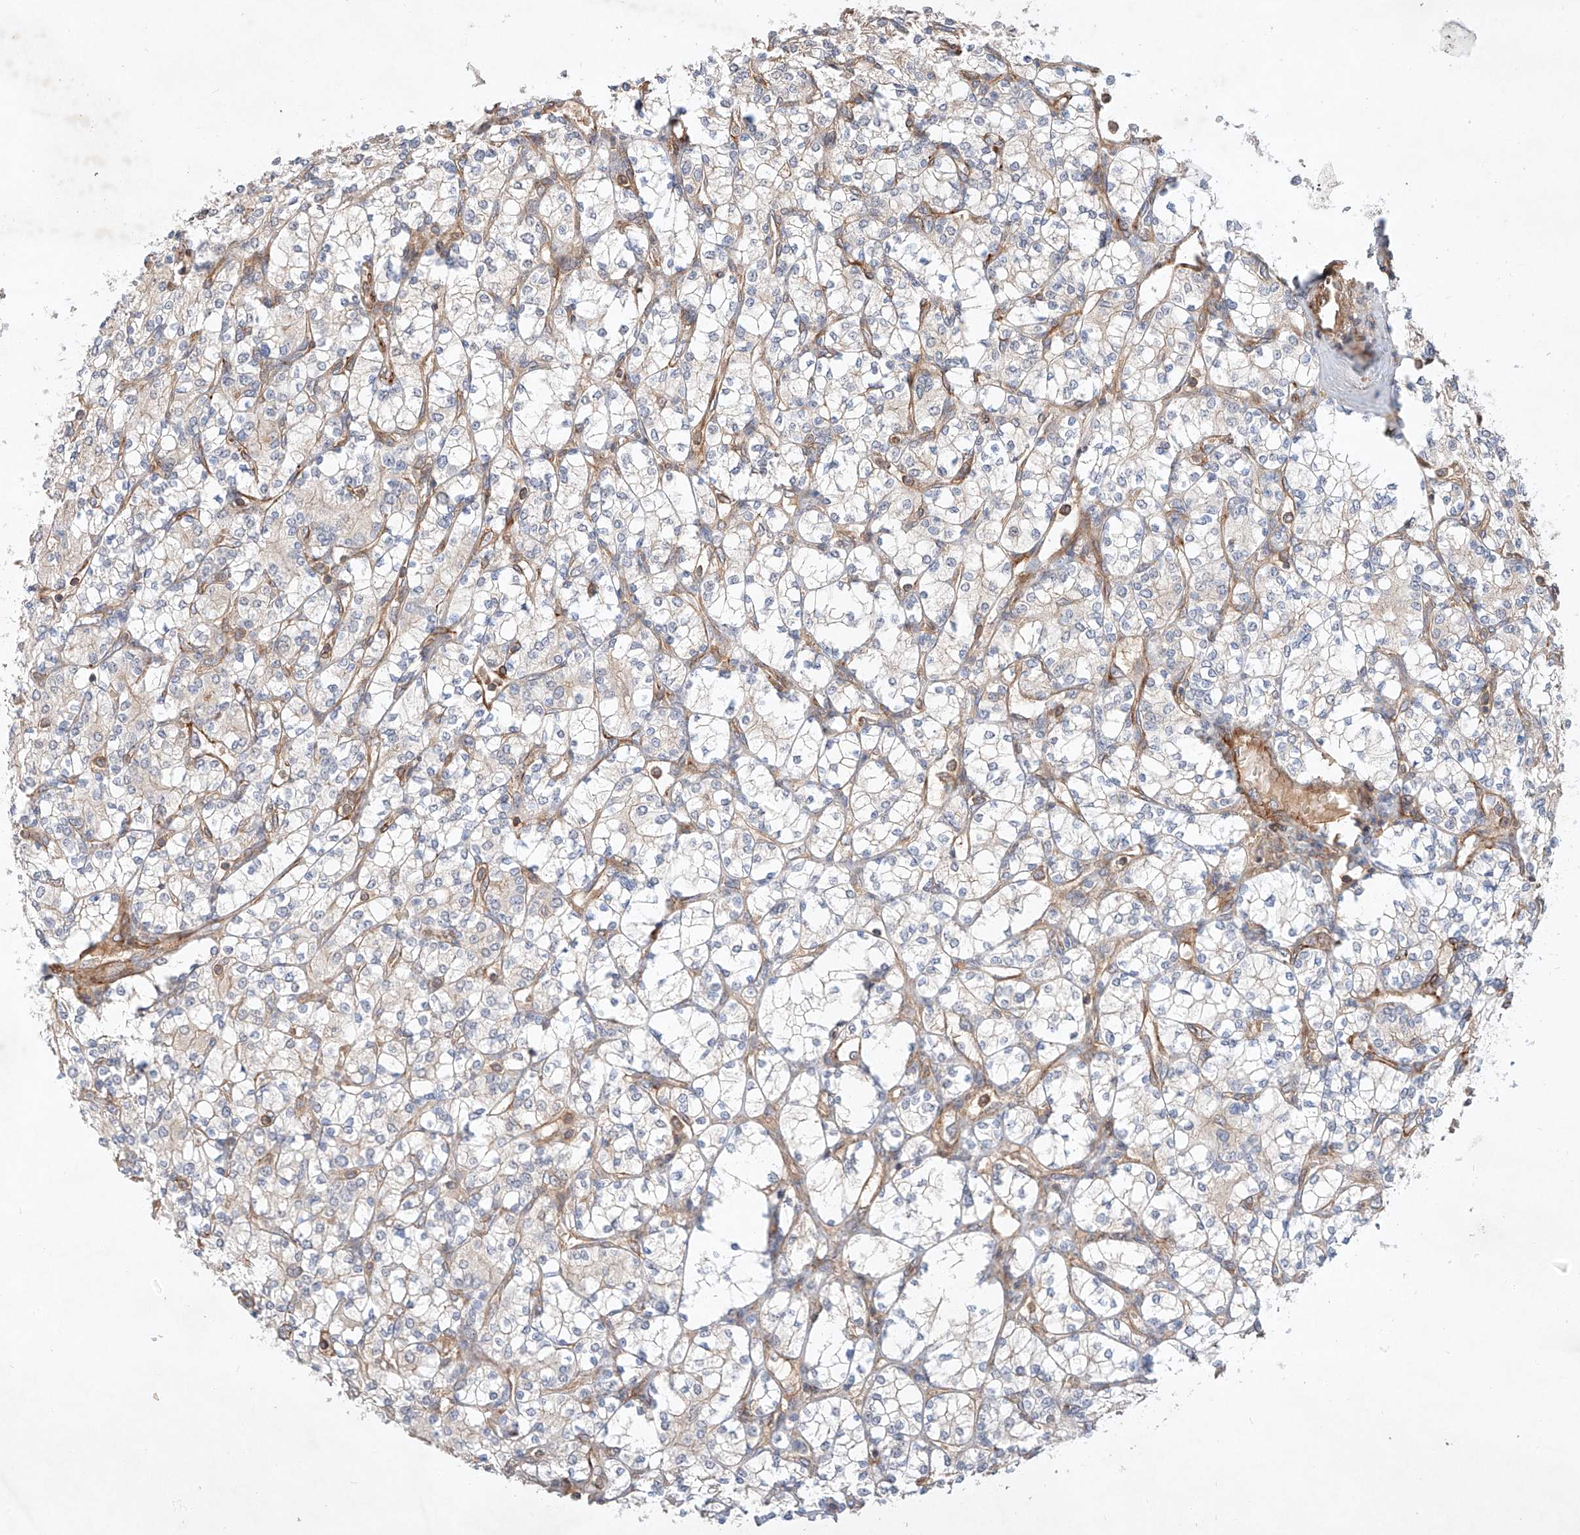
{"staining": {"intensity": "negative", "quantity": "none", "location": "none"}, "tissue": "renal cancer", "cell_type": "Tumor cells", "image_type": "cancer", "snomed": [{"axis": "morphology", "description": "Adenocarcinoma, NOS"}, {"axis": "topography", "description": "Kidney"}], "caption": "A photomicrograph of human adenocarcinoma (renal) is negative for staining in tumor cells. Nuclei are stained in blue.", "gene": "ARHGAP33", "patient": {"sex": "male", "age": 77}}